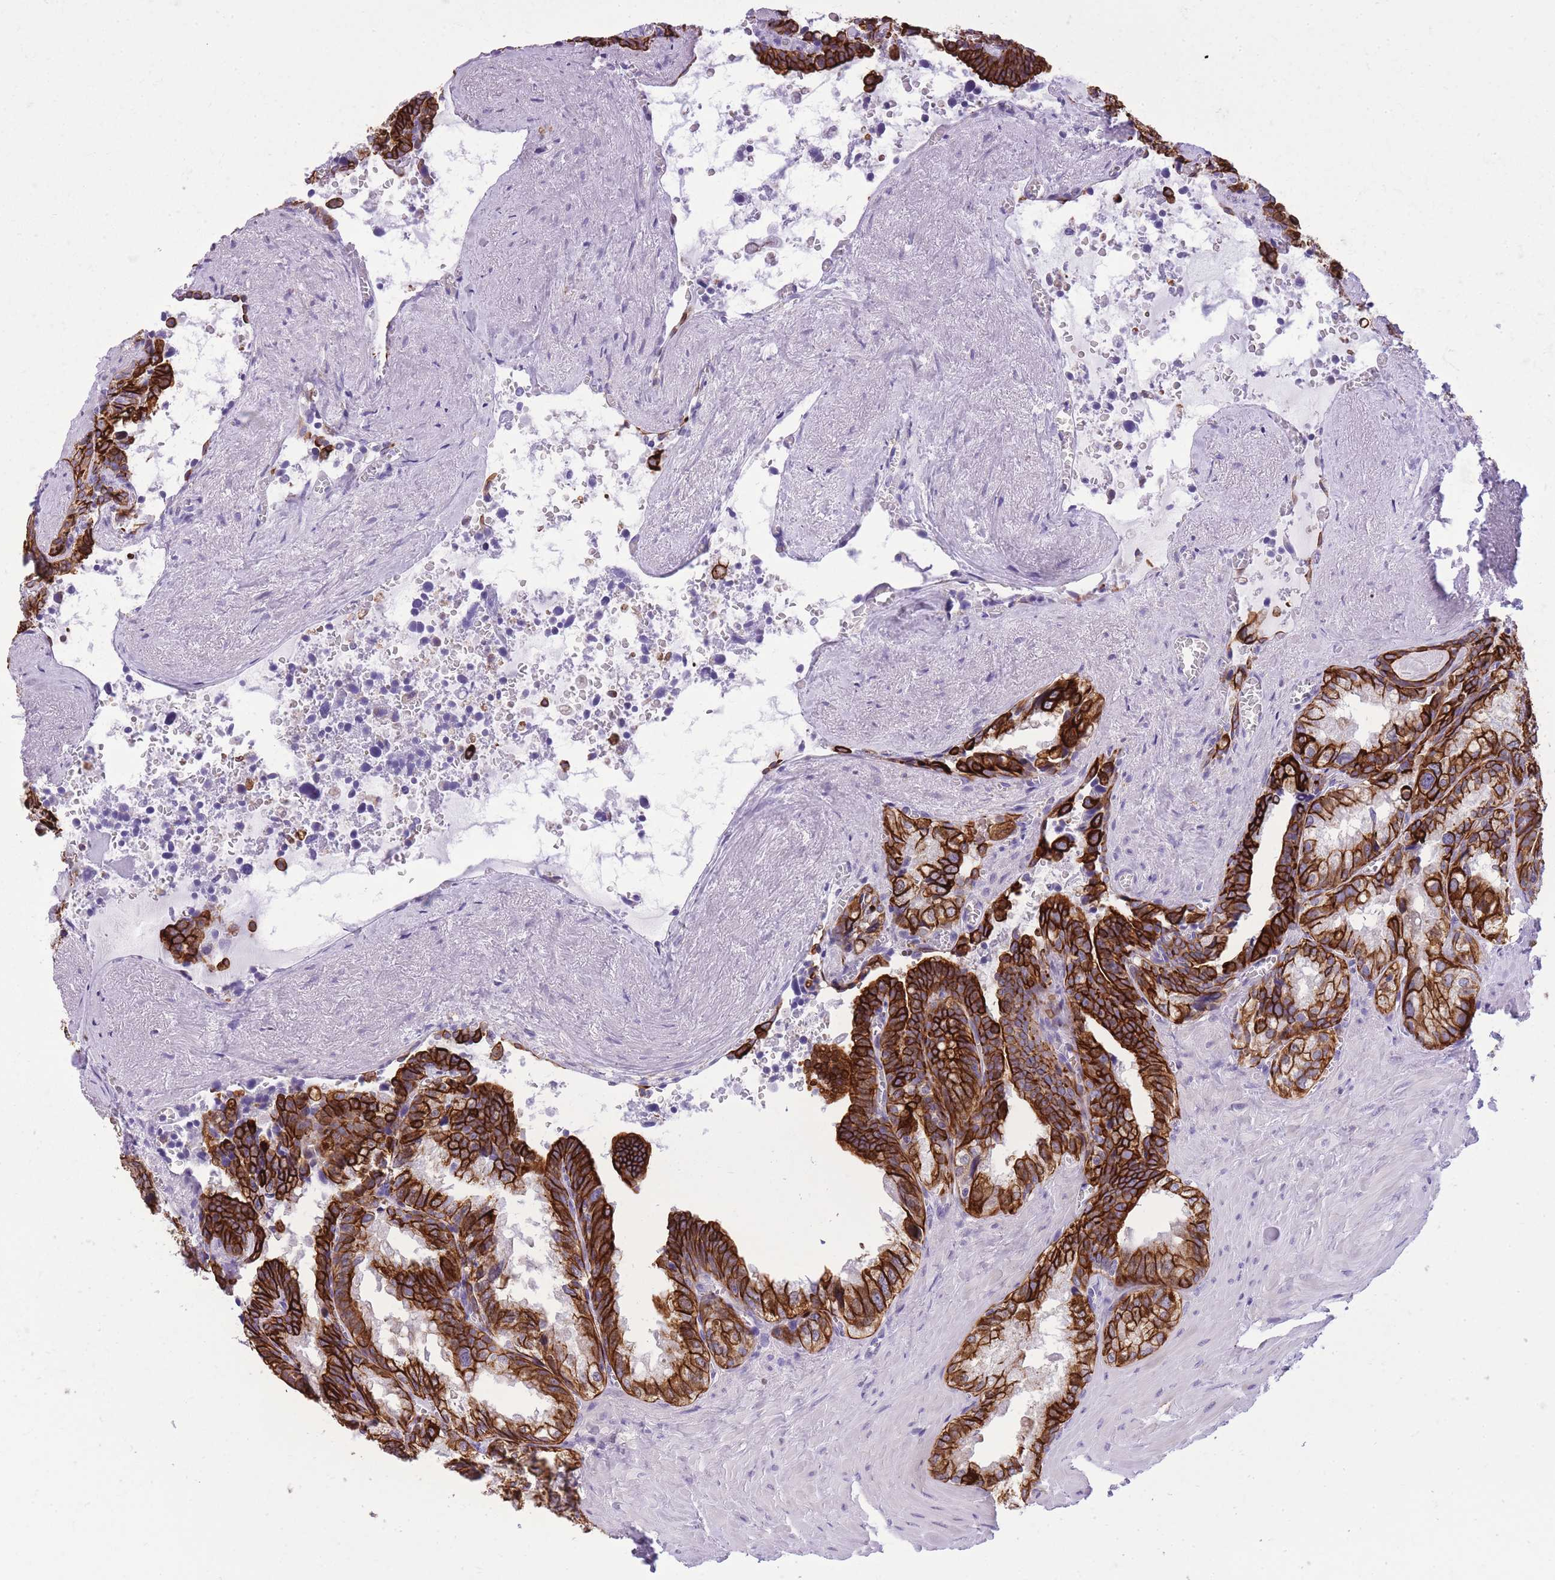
{"staining": {"intensity": "strong", "quantity": ">75%", "location": "cytoplasmic/membranous"}, "tissue": "seminal vesicle", "cell_type": "Glandular cells", "image_type": "normal", "snomed": [{"axis": "morphology", "description": "Normal tissue, NOS"}, {"axis": "topography", "description": "Seminal veicle"}], "caption": "About >75% of glandular cells in benign seminal vesicle reveal strong cytoplasmic/membranous protein staining as visualized by brown immunohistochemical staining.", "gene": "RADX", "patient": {"sex": "male", "age": 68}}